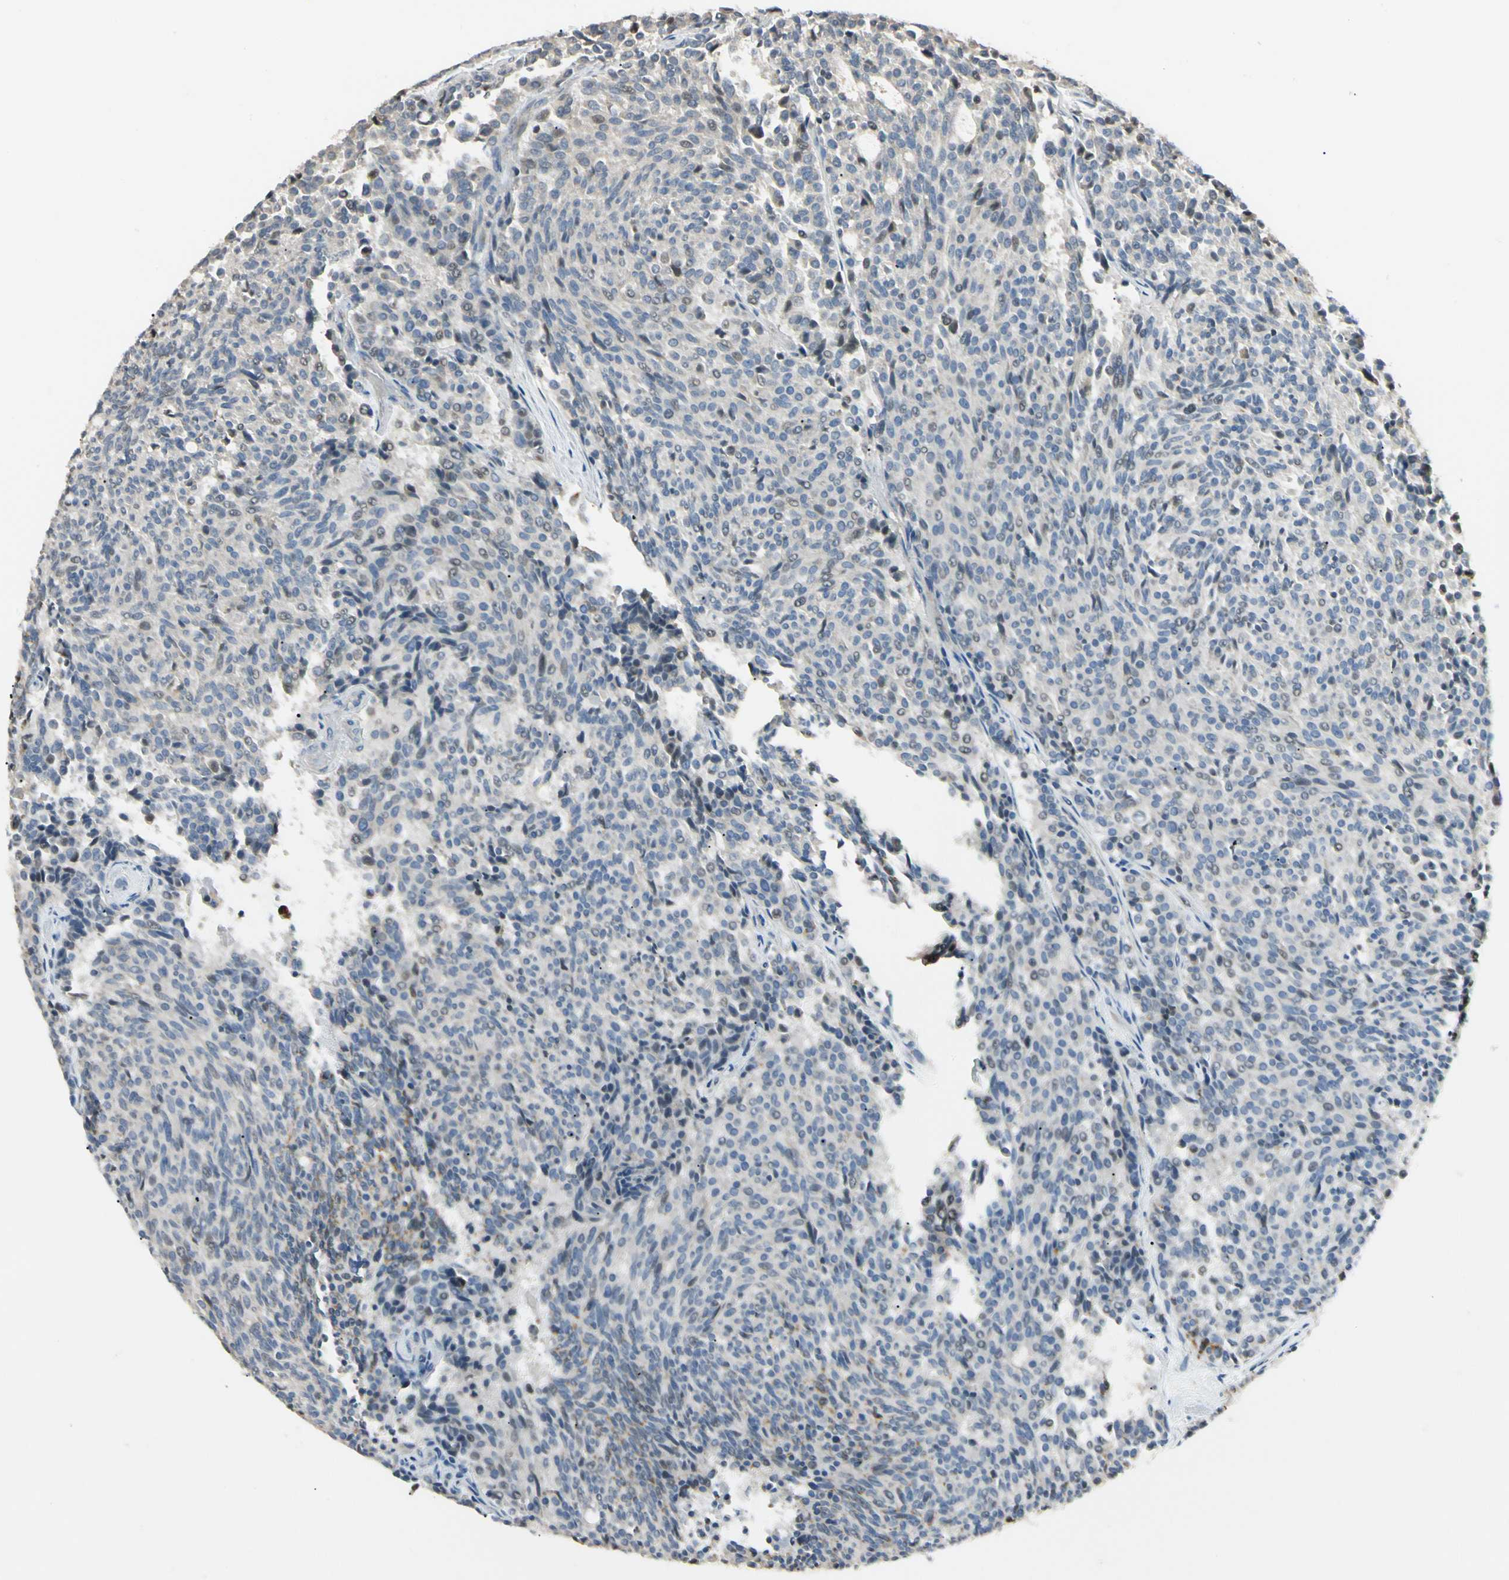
{"staining": {"intensity": "weak", "quantity": "<25%", "location": "cytoplasmic/membranous,nuclear"}, "tissue": "carcinoid", "cell_type": "Tumor cells", "image_type": "cancer", "snomed": [{"axis": "morphology", "description": "Carcinoid, malignant, NOS"}, {"axis": "topography", "description": "Pancreas"}], "caption": "The immunohistochemistry micrograph has no significant positivity in tumor cells of carcinoid tissue.", "gene": "P3H2", "patient": {"sex": "female", "age": 54}}